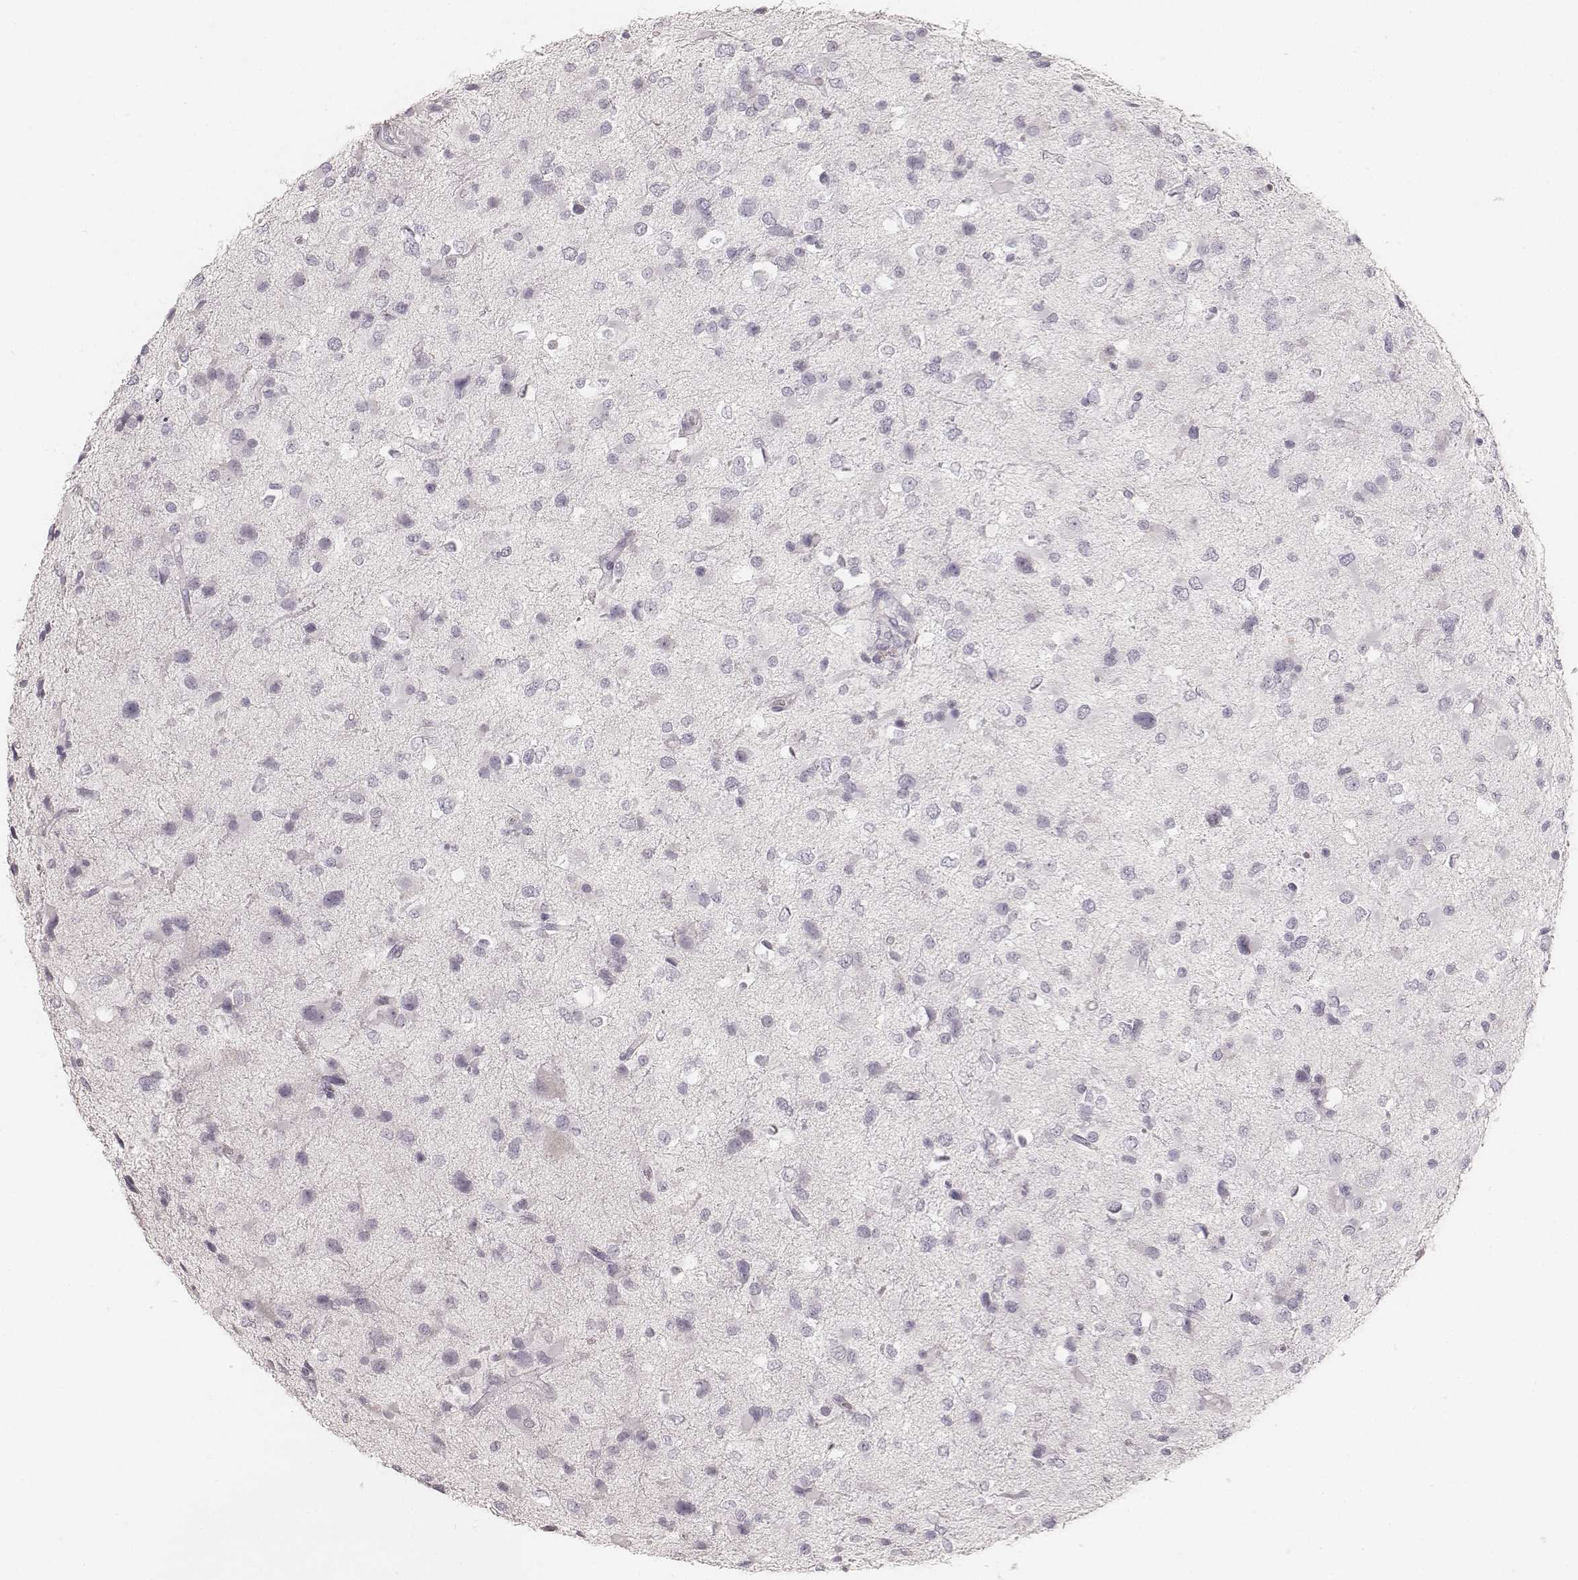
{"staining": {"intensity": "negative", "quantity": "none", "location": "none"}, "tissue": "glioma", "cell_type": "Tumor cells", "image_type": "cancer", "snomed": [{"axis": "morphology", "description": "Glioma, malignant, Low grade"}, {"axis": "topography", "description": "Brain"}], "caption": "Tumor cells show no significant staining in glioma.", "gene": "KRT31", "patient": {"sex": "female", "age": 32}}